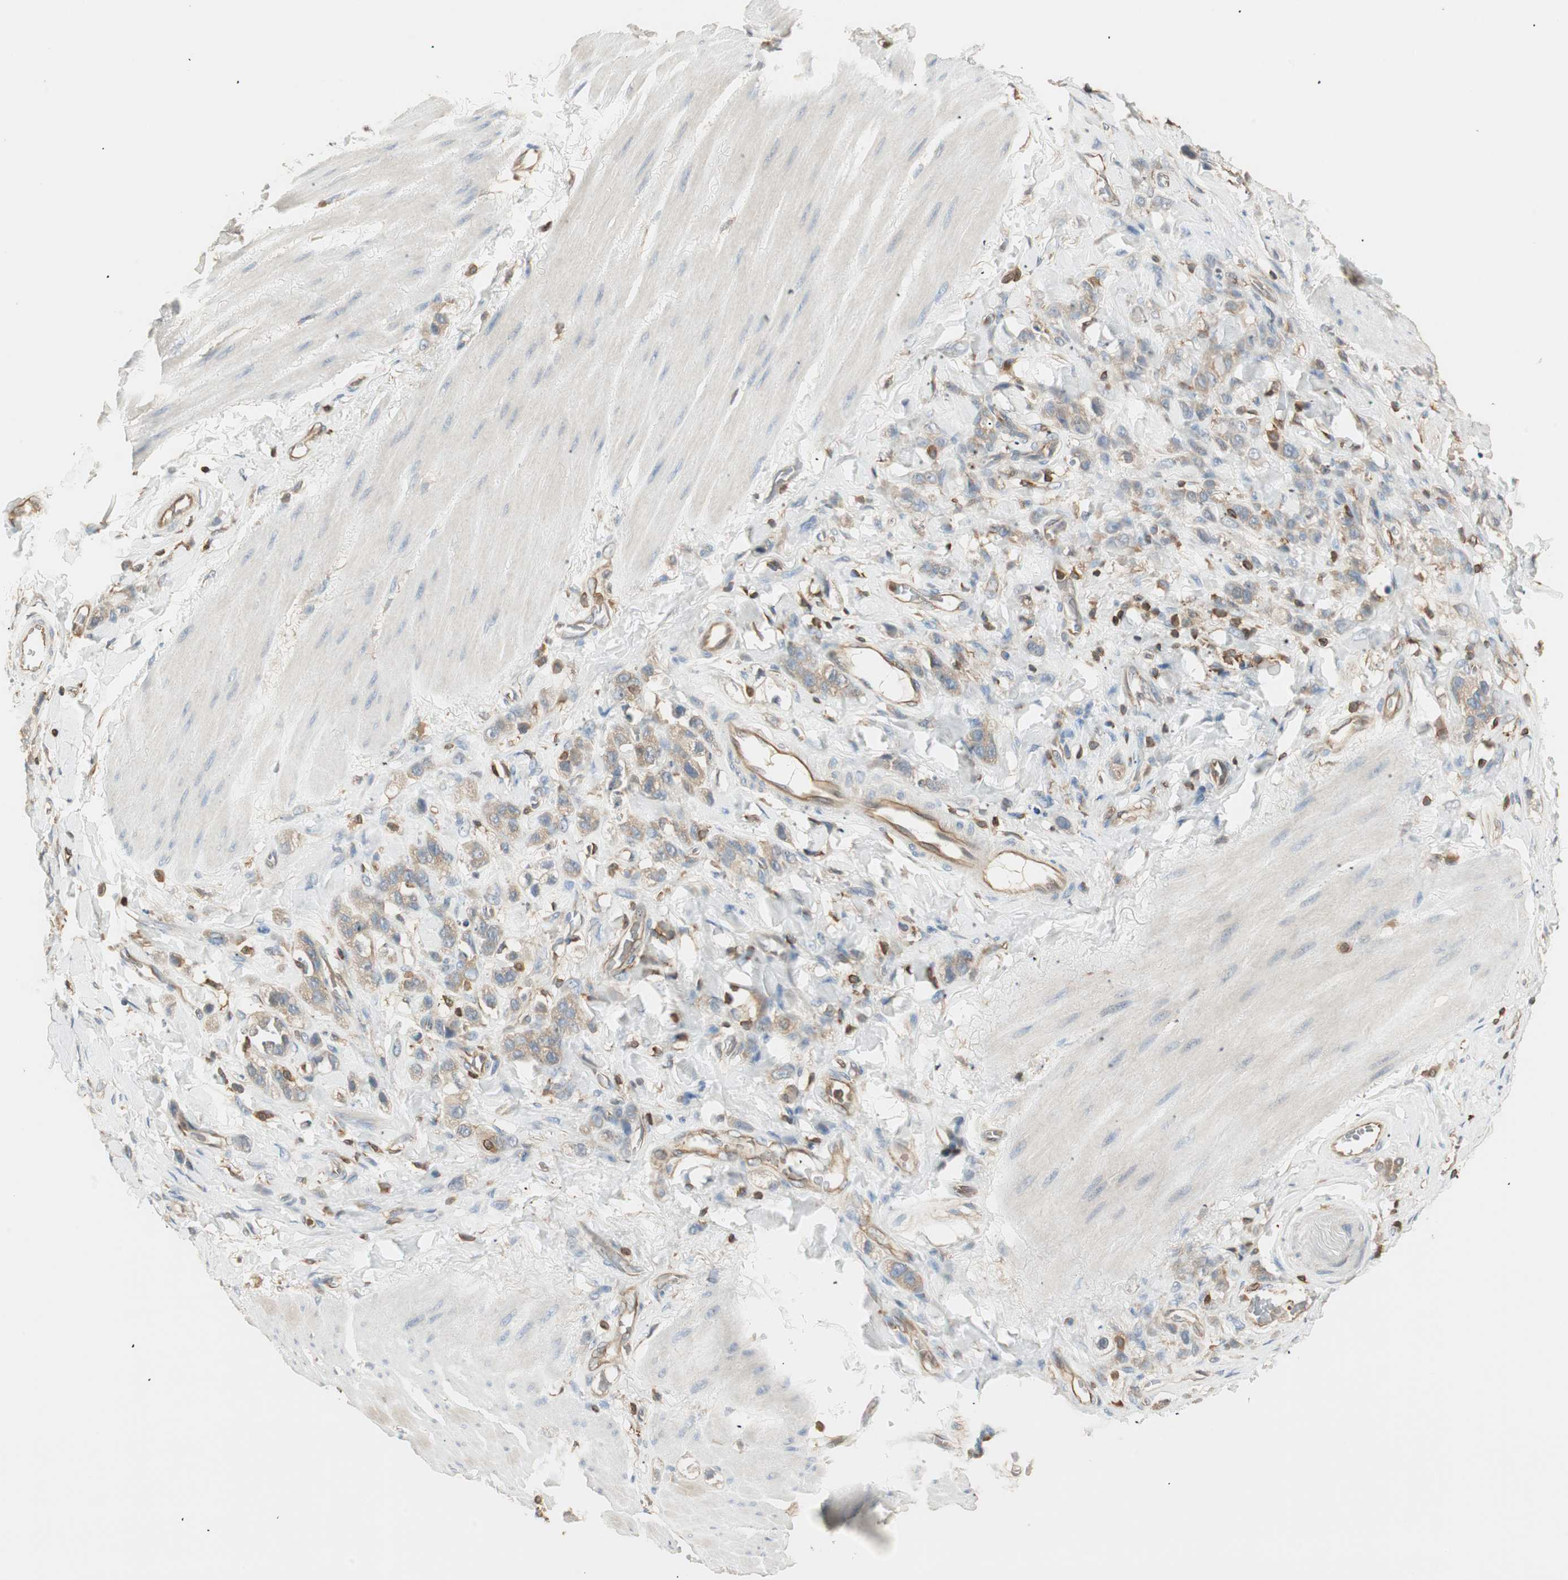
{"staining": {"intensity": "weak", "quantity": ">75%", "location": "cytoplasmic/membranous"}, "tissue": "stomach cancer", "cell_type": "Tumor cells", "image_type": "cancer", "snomed": [{"axis": "morphology", "description": "Adenocarcinoma, NOS"}, {"axis": "topography", "description": "Stomach"}], "caption": "High-magnification brightfield microscopy of stomach adenocarcinoma stained with DAB (brown) and counterstained with hematoxylin (blue). tumor cells exhibit weak cytoplasmic/membranous staining is identified in approximately>75% of cells.", "gene": "CRLF3", "patient": {"sex": "male", "age": 82}}